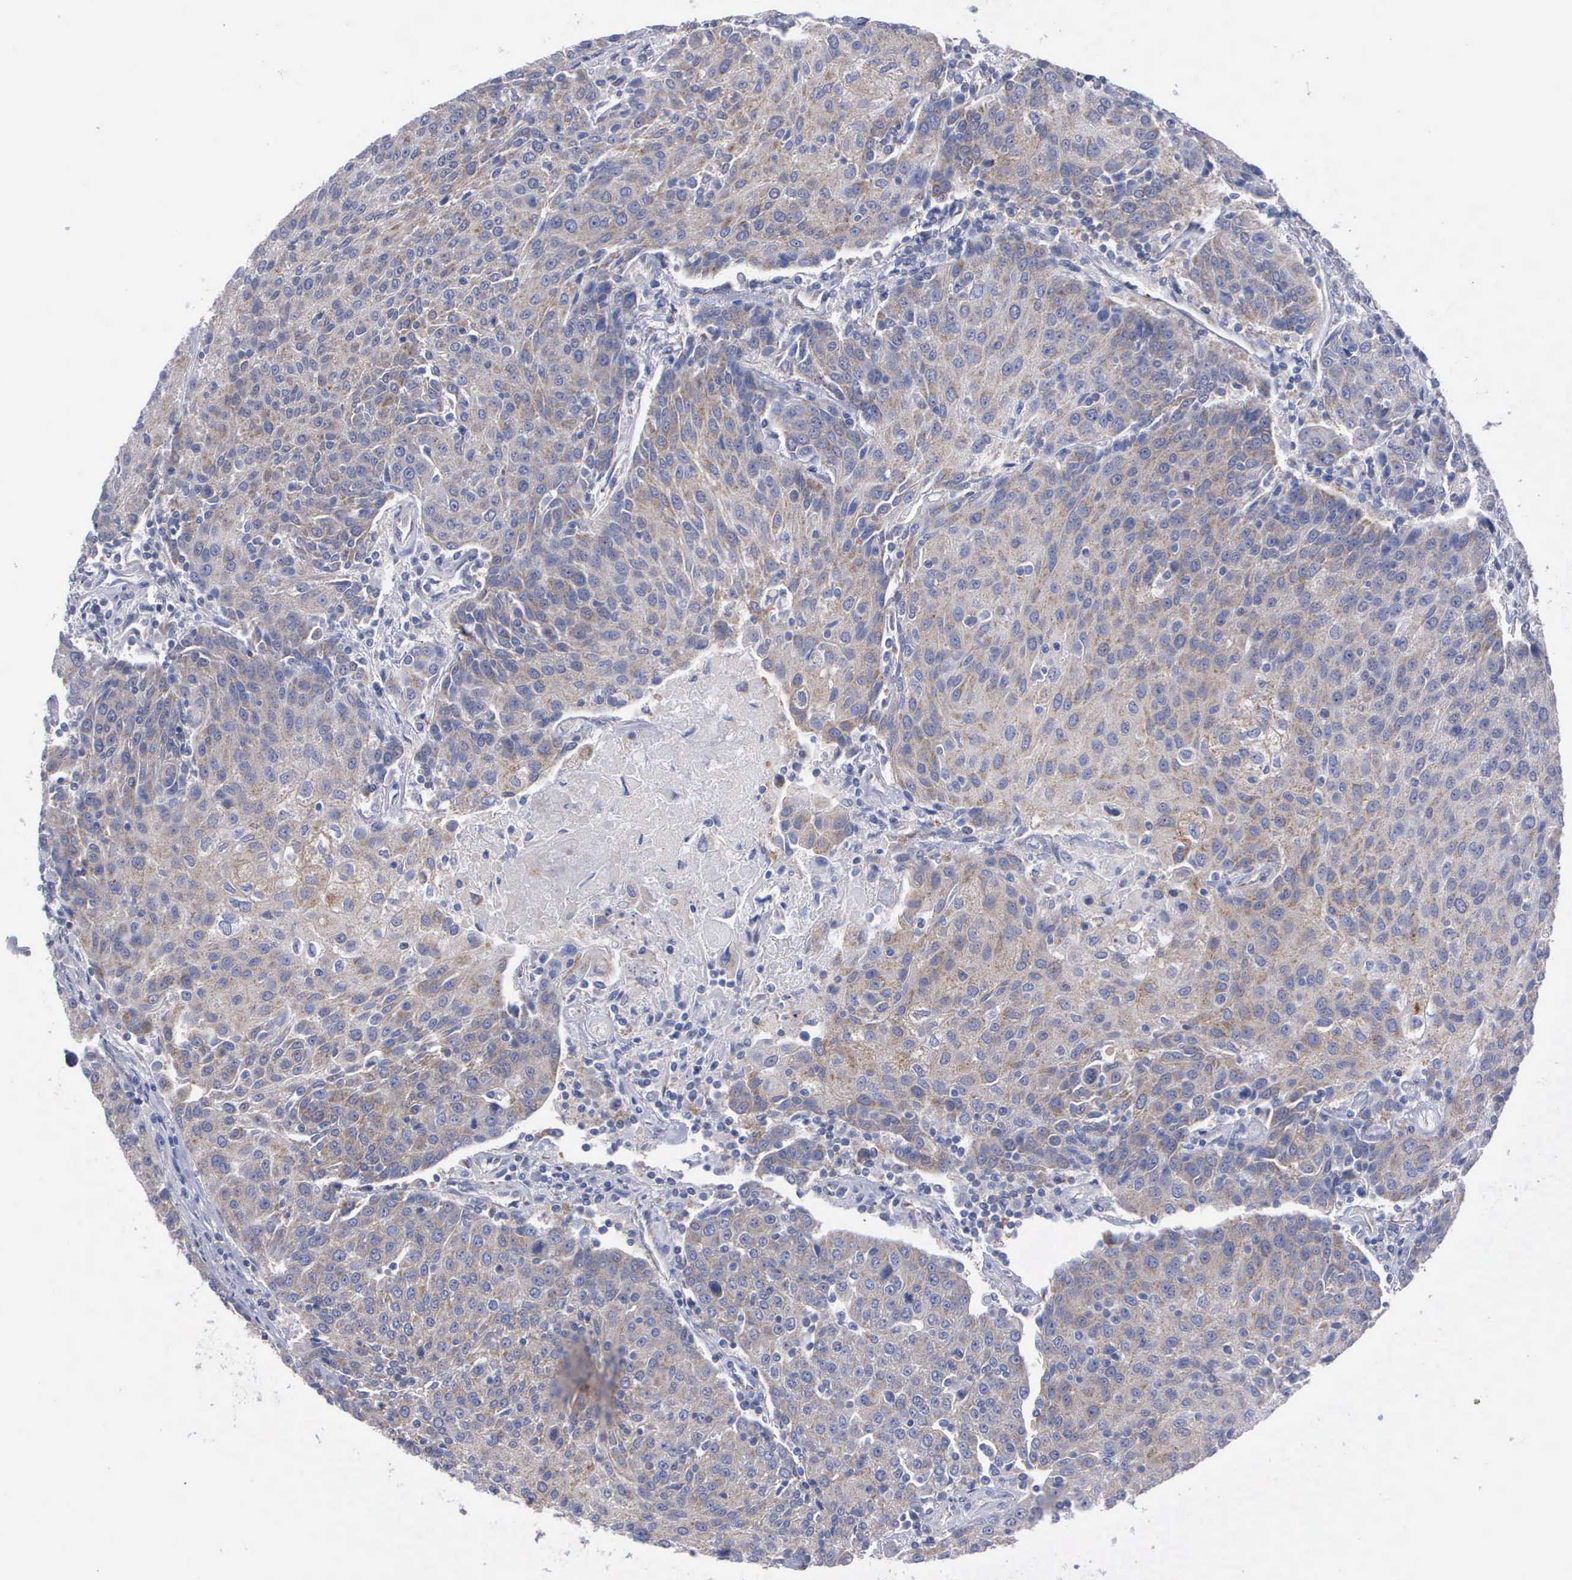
{"staining": {"intensity": "weak", "quantity": "25%-75%", "location": "cytoplasmic/membranous"}, "tissue": "urothelial cancer", "cell_type": "Tumor cells", "image_type": "cancer", "snomed": [{"axis": "morphology", "description": "Urothelial carcinoma, High grade"}, {"axis": "topography", "description": "Urinary bladder"}], "caption": "This image displays immunohistochemistry (IHC) staining of urothelial cancer, with low weak cytoplasmic/membranous positivity in about 25%-75% of tumor cells.", "gene": "APOOL", "patient": {"sex": "female", "age": 85}}